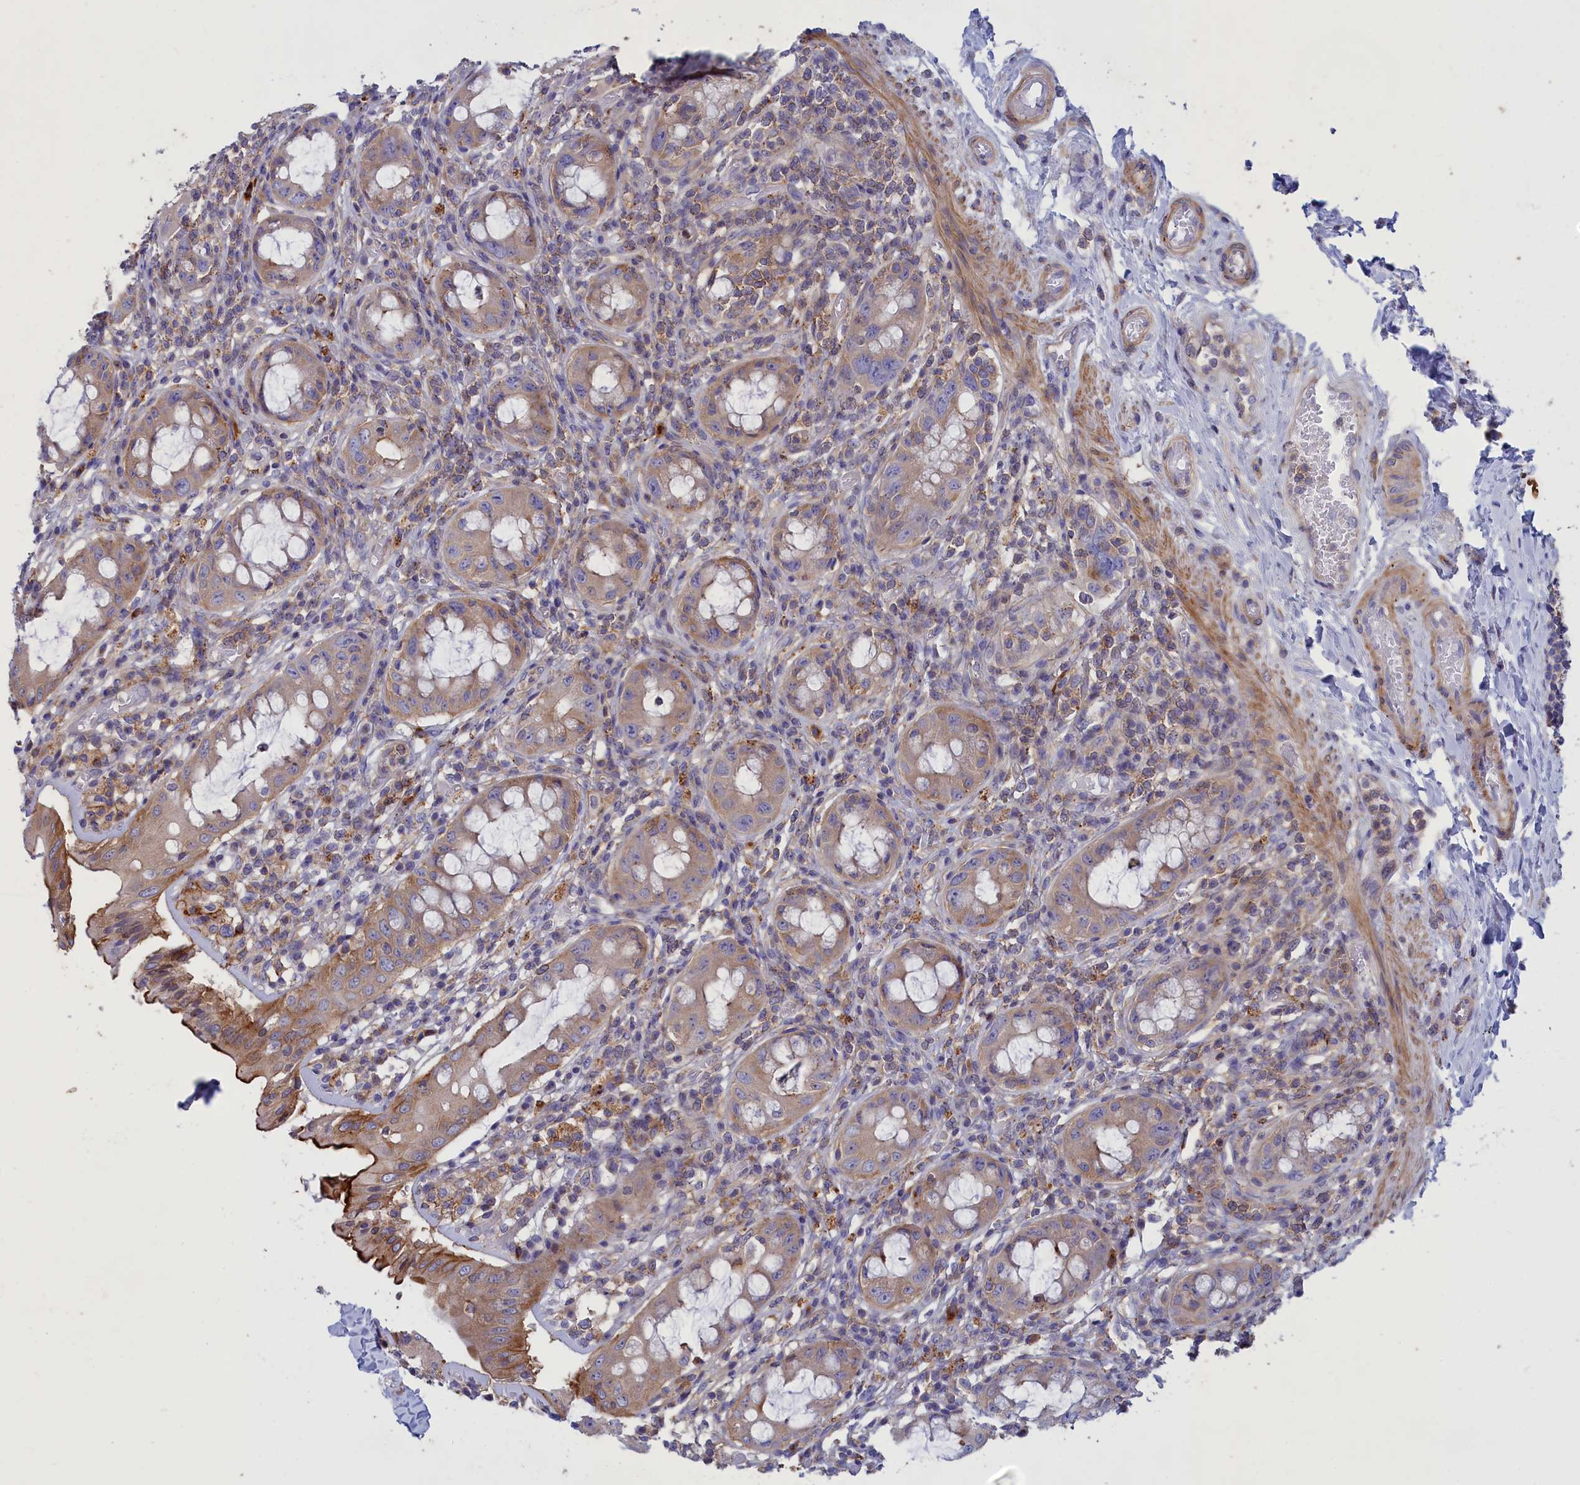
{"staining": {"intensity": "moderate", "quantity": ">75%", "location": "cytoplasmic/membranous"}, "tissue": "rectum", "cell_type": "Glandular cells", "image_type": "normal", "snomed": [{"axis": "morphology", "description": "Normal tissue, NOS"}, {"axis": "topography", "description": "Rectum"}], "caption": "Immunohistochemical staining of unremarkable rectum reveals moderate cytoplasmic/membranous protein expression in approximately >75% of glandular cells. The staining was performed using DAB (3,3'-diaminobenzidine) to visualize the protein expression in brown, while the nuclei were stained in blue with hematoxylin (Magnification: 20x).", "gene": "SCAMP4", "patient": {"sex": "female", "age": 57}}